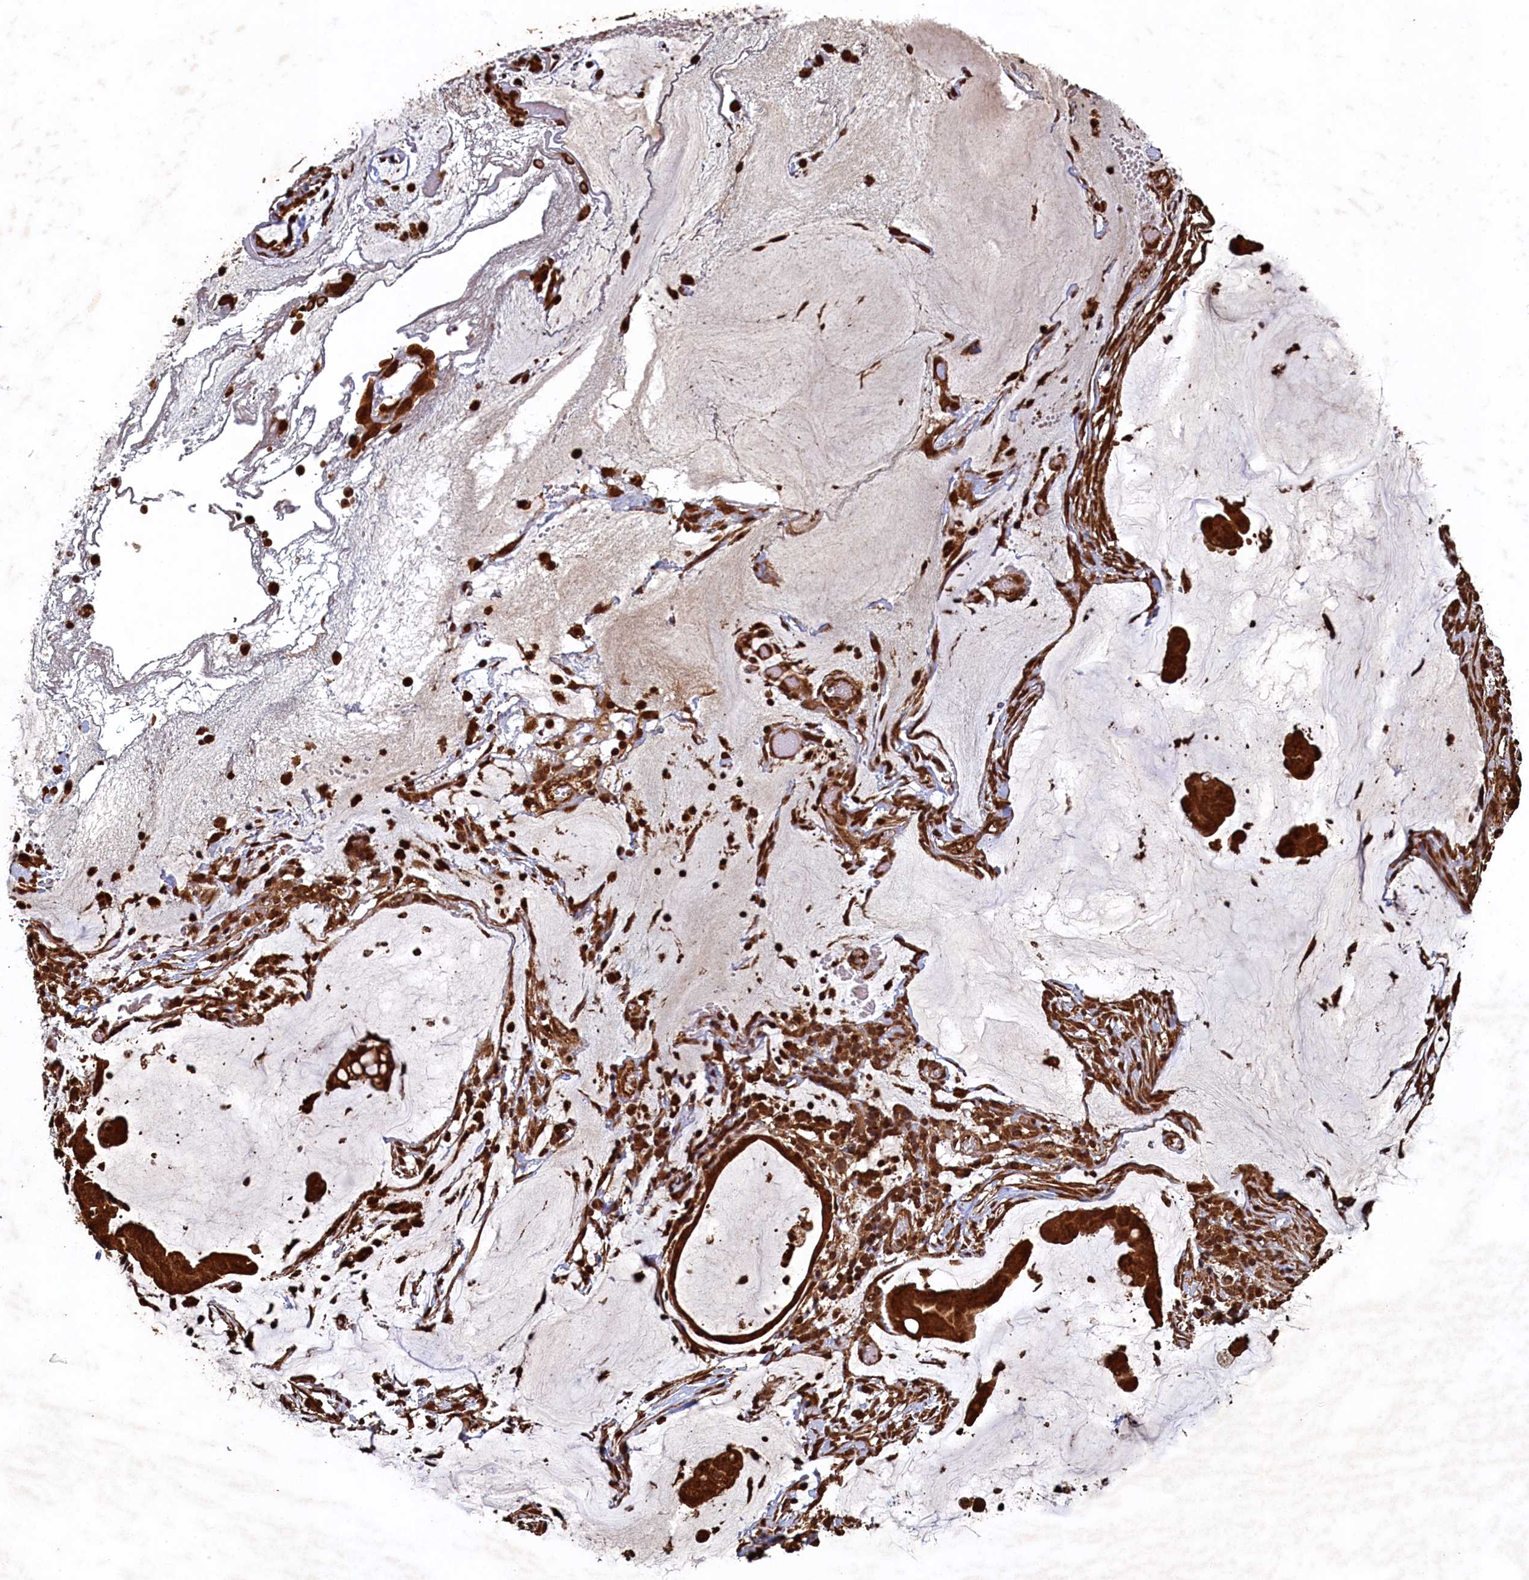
{"staining": {"intensity": "strong", "quantity": ">75%", "location": "cytoplasmic/membranous"}, "tissue": "ovarian cancer", "cell_type": "Tumor cells", "image_type": "cancer", "snomed": [{"axis": "morphology", "description": "Cystadenocarcinoma, mucinous, NOS"}, {"axis": "topography", "description": "Ovary"}], "caption": "IHC of human mucinous cystadenocarcinoma (ovarian) reveals high levels of strong cytoplasmic/membranous staining in approximately >75% of tumor cells. (DAB = brown stain, brightfield microscopy at high magnification).", "gene": "PIGN", "patient": {"sex": "female", "age": 73}}